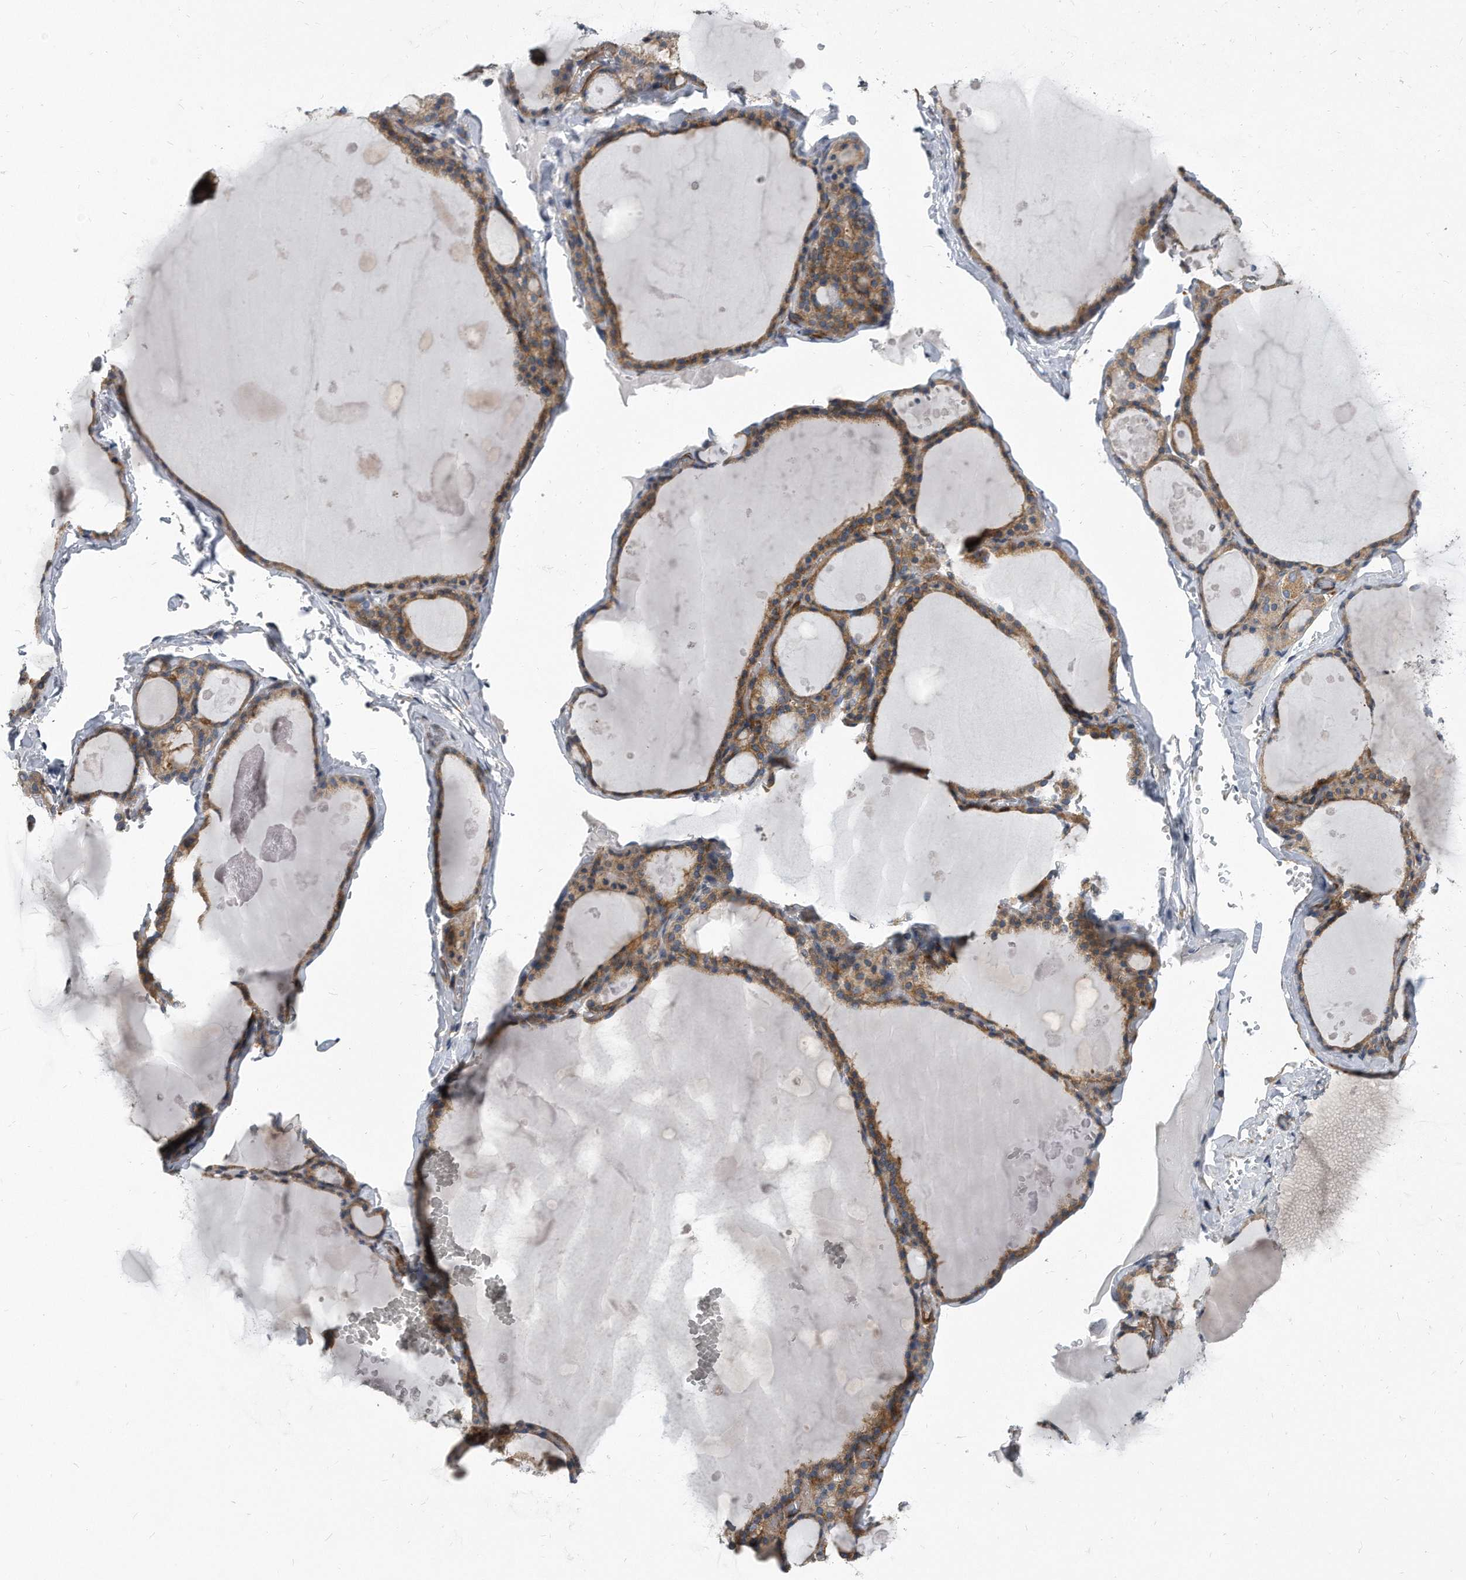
{"staining": {"intensity": "moderate", "quantity": ">75%", "location": "cytoplasmic/membranous"}, "tissue": "thyroid gland", "cell_type": "Glandular cells", "image_type": "normal", "snomed": [{"axis": "morphology", "description": "Normal tissue, NOS"}, {"axis": "topography", "description": "Thyroid gland"}], "caption": "Thyroid gland stained for a protein exhibits moderate cytoplasmic/membranous positivity in glandular cells. Immunohistochemistry stains the protein in brown and the nuclei are stained blue.", "gene": "EIF2B4", "patient": {"sex": "male", "age": 56}}